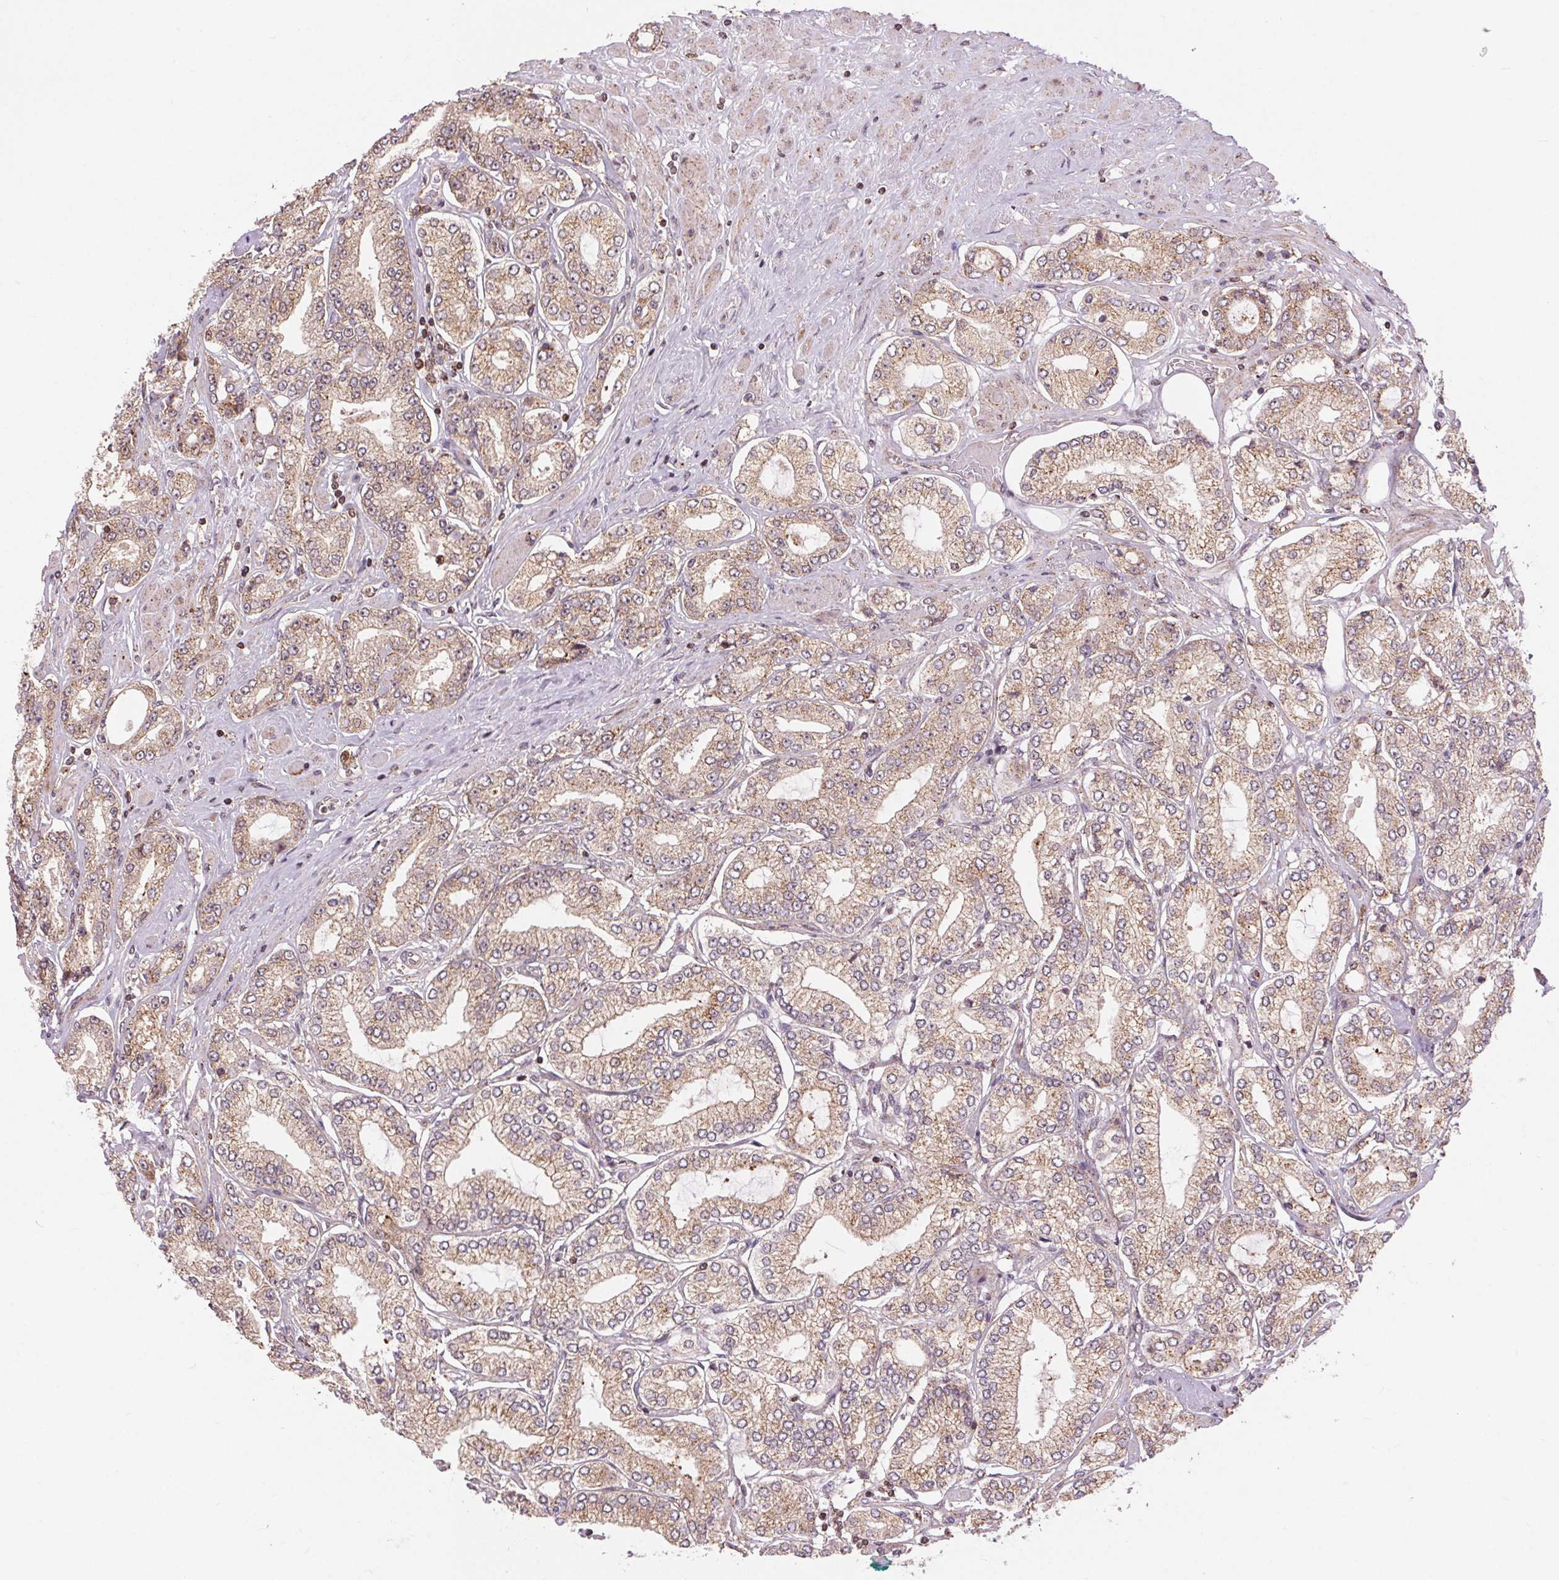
{"staining": {"intensity": "weak", "quantity": "25%-75%", "location": "cytoplasmic/membranous"}, "tissue": "prostate cancer", "cell_type": "Tumor cells", "image_type": "cancer", "snomed": [{"axis": "morphology", "description": "Adenocarcinoma, High grade"}, {"axis": "topography", "description": "Prostate"}], "caption": "Weak cytoplasmic/membranous staining is appreciated in approximately 25%-75% of tumor cells in adenocarcinoma (high-grade) (prostate).", "gene": "CHMP4B", "patient": {"sex": "male", "age": 68}}